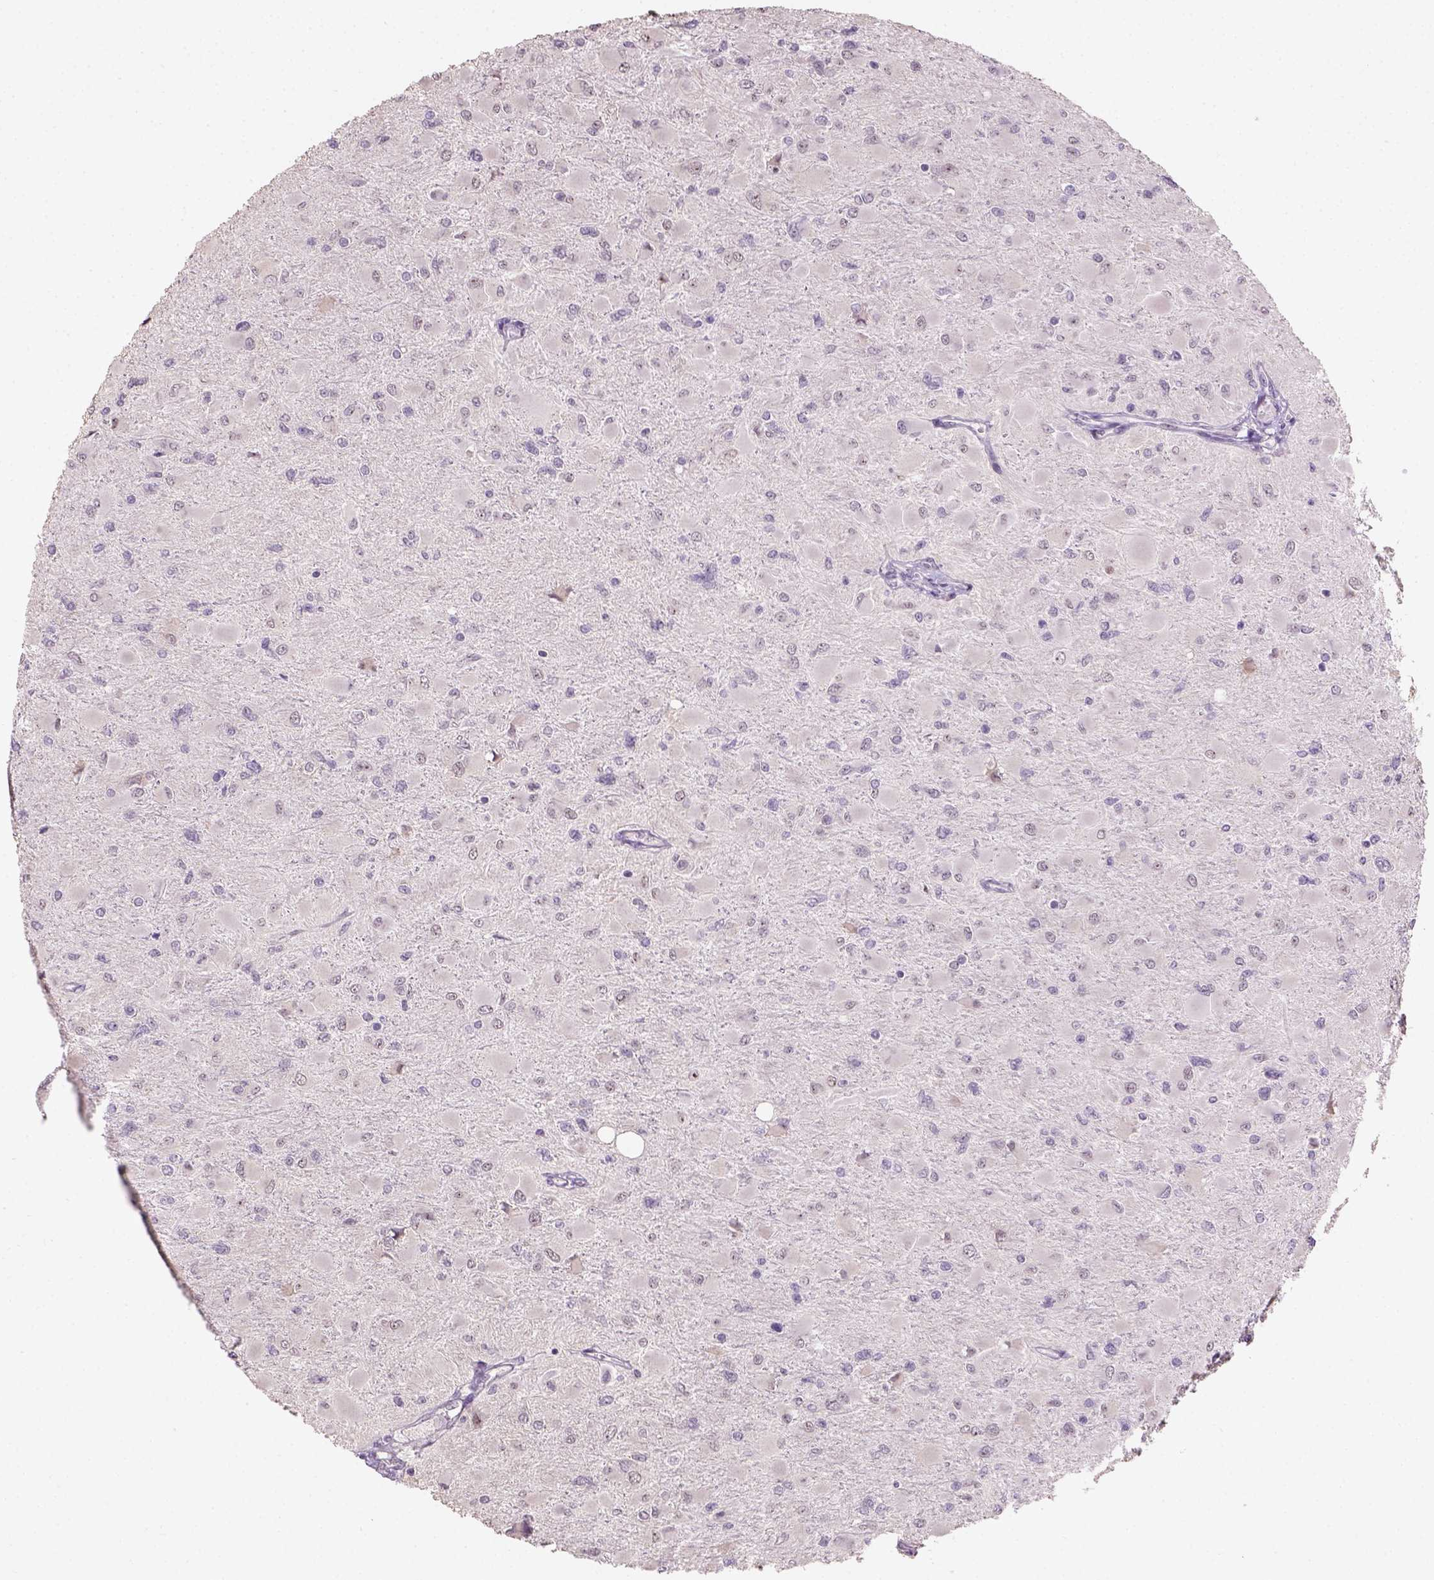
{"staining": {"intensity": "negative", "quantity": "none", "location": "none"}, "tissue": "glioma", "cell_type": "Tumor cells", "image_type": "cancer", "snomed": [{"axis": "morphology", "description": "Glioma, malignant, High grade"}, {"axis": "topography", "description": "Cerebral cortex"}], "caption": "Immunohistochemical staining of malignant glioma (high-grade) exhibits no significant staining in tumor cells.", "gene": "DDX50", "patient": {"sex": "female", "age": 36}}